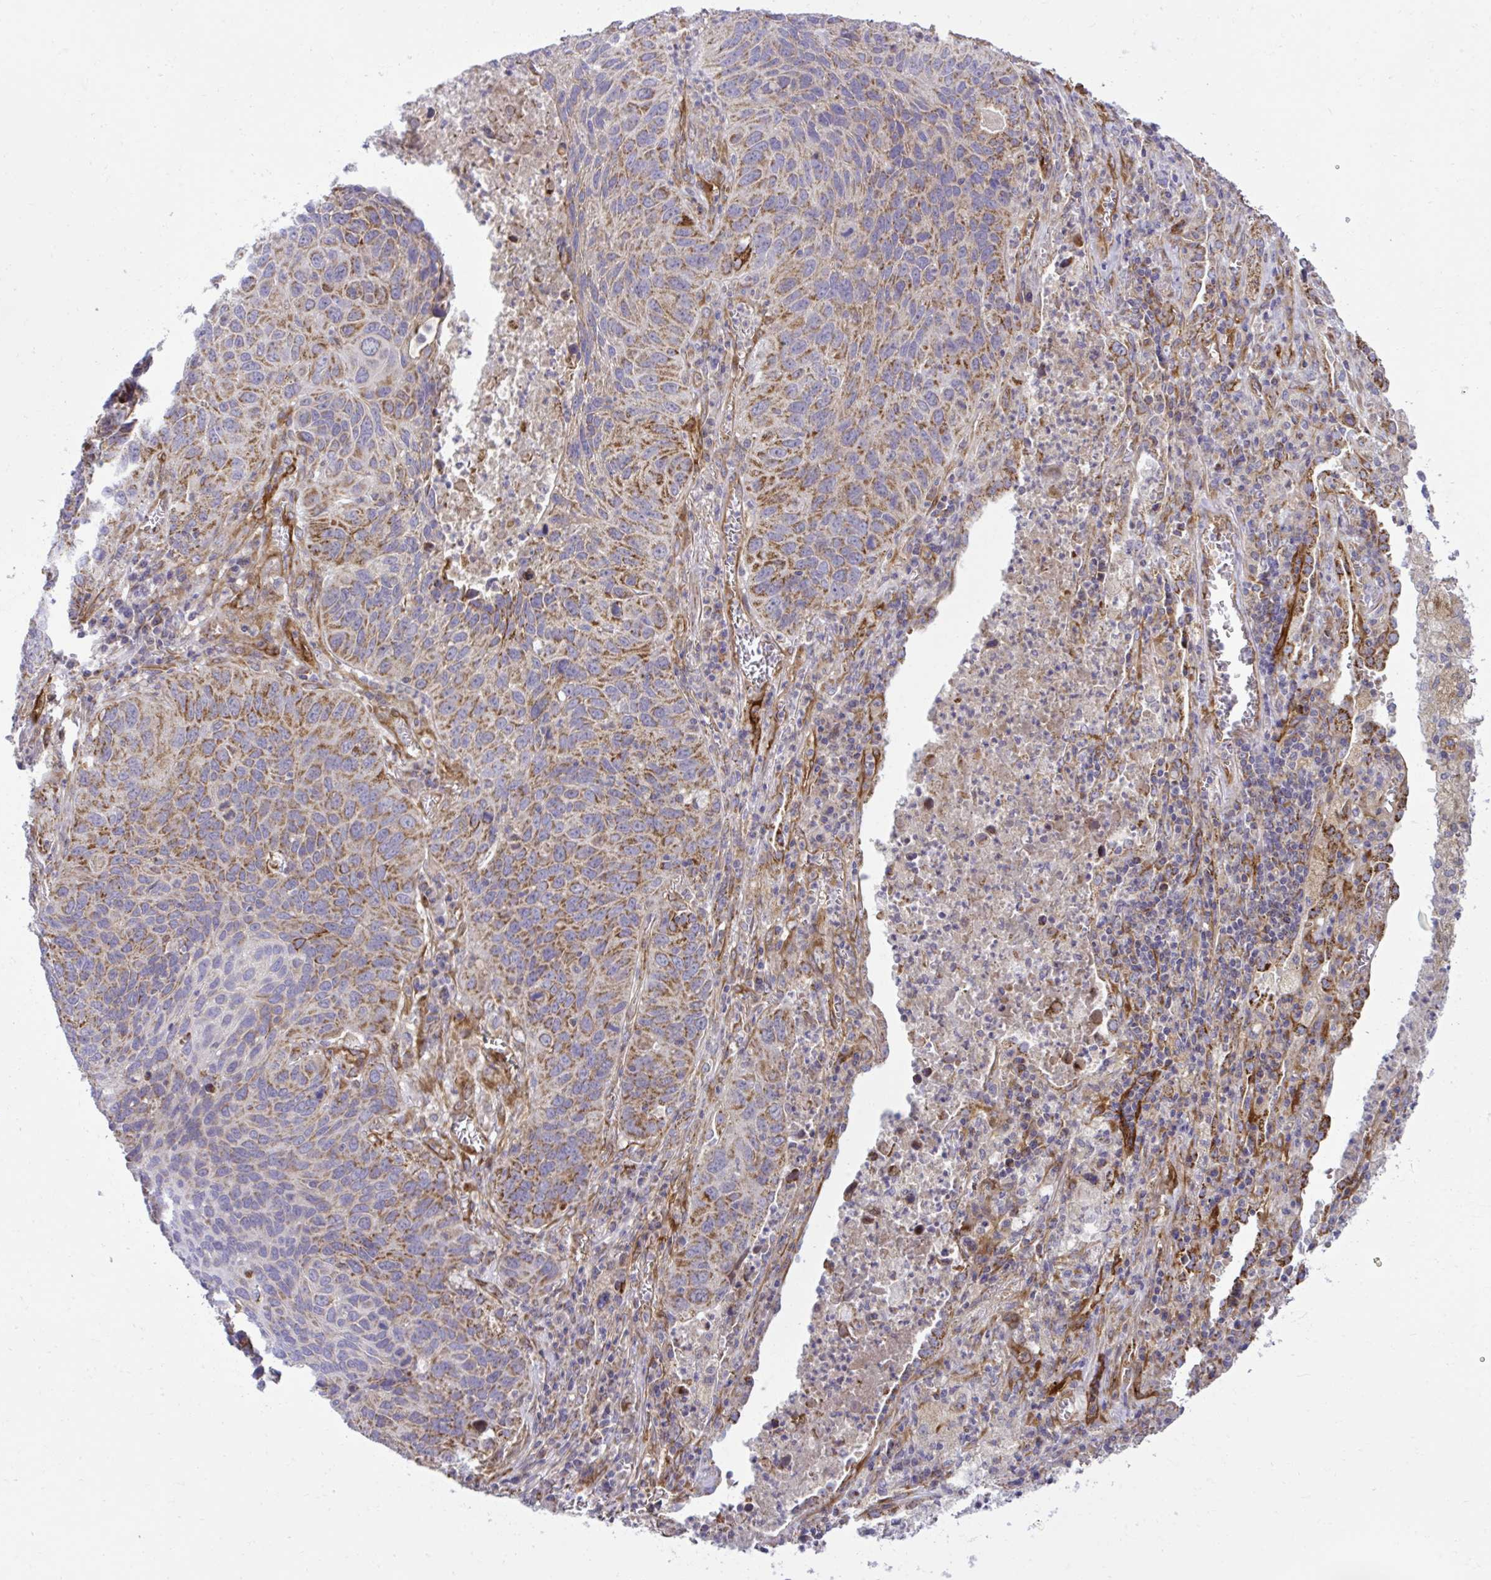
{"staining": {"intensity": "moderate", "quantity": ">75%", "location": "cytoplasmic/membranous"}, "tissue": "lung cancer", "cell_type": "Tumor cells", "image_type": "cancer", "snomed": [{"axis": "morphology", "description": "Squamous cell carcinoma, NOS"}, {"axis": "topography", "description": "Lung"}], "caption": "This is an image of immunohistochemistry (IHC) staining of lung cancer (squamous cell carcinoma), which shows moderate expression in the cytoplasmic/membranous of tumor cells.", "gene": "LIMS1", "patient": {"sex": "female", "age": 61}}